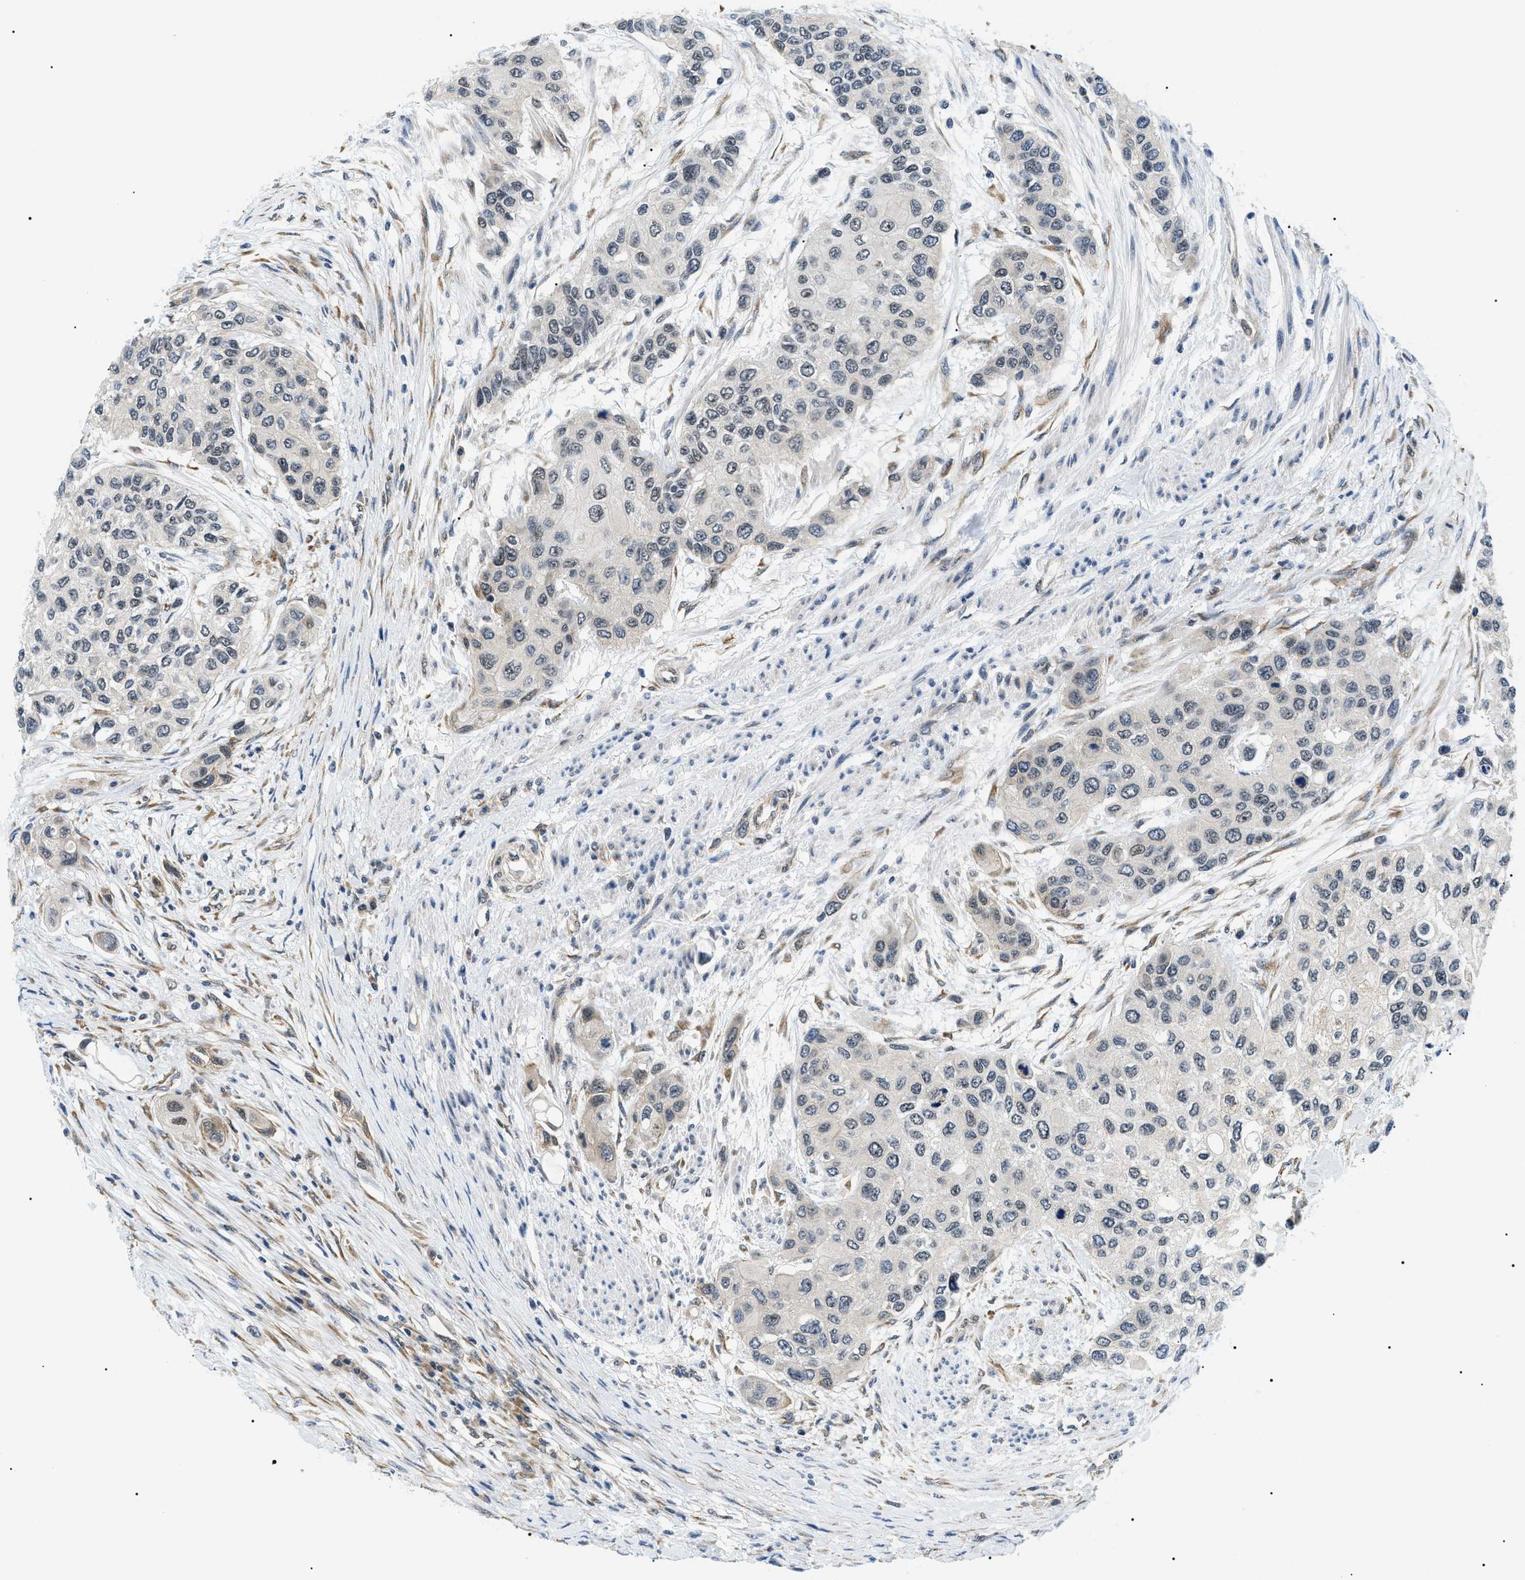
{"staining": {"intensity": "negative", "quantity": "none", "location": "none"}, "tissue": "urothelial cancer", "cell_type": "Tumor cells", "image_type": "cancer", "snomed": [{"axis": "morphology", "description": "Urothelial carcinoma, High grade"}, {"axis": "topography", "description": "Urinary bladder"}], "caption": "Protein analysis of urothelial cancer displays no significant staining in tumor cells.", "gene": "CWC25", "patient": {"sex": "female", "age": 56}}